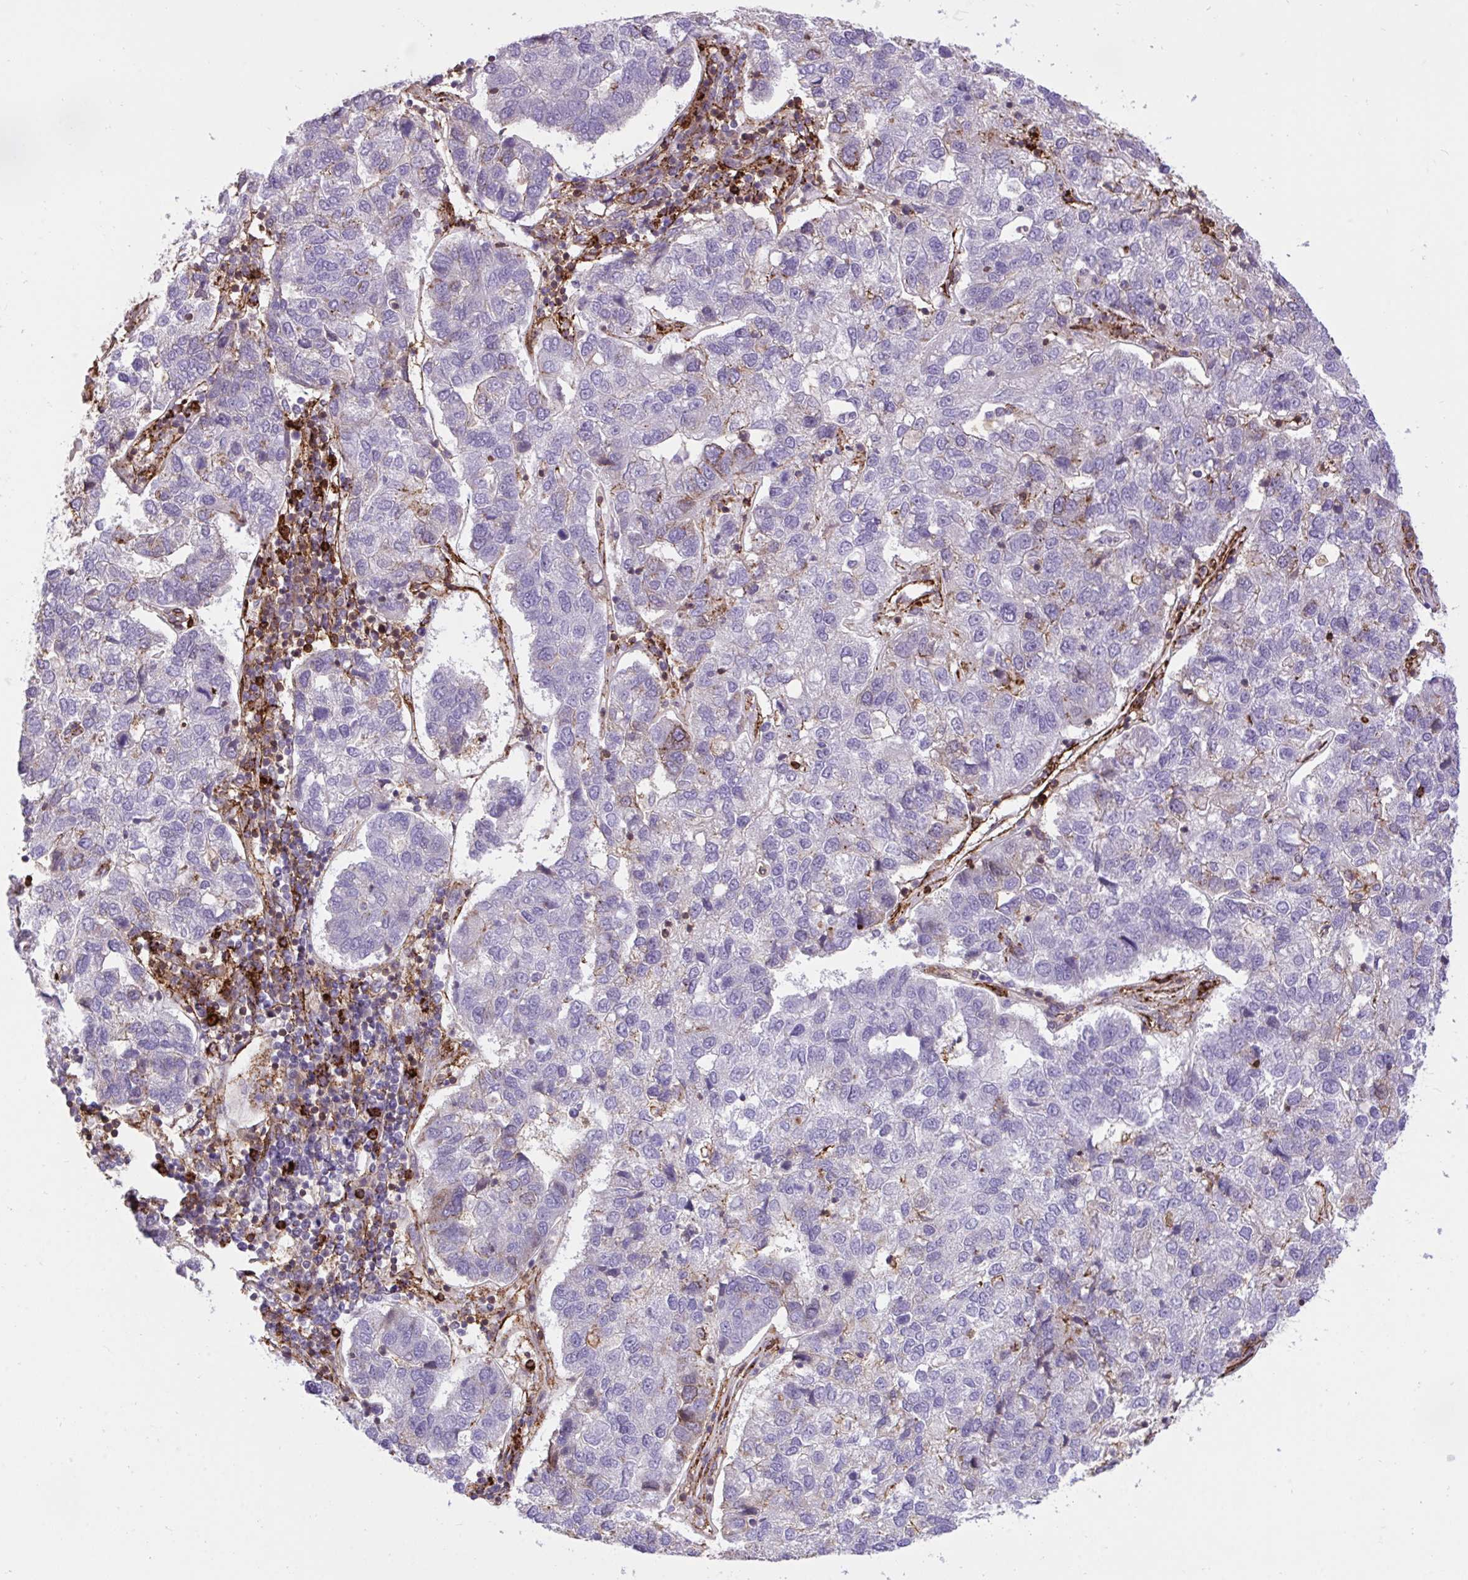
{"staining": {"intensity": "weak", "quantity": "<25%", "location": "cytoplasmic/membranous"}, "tissue": "pancreatic cancer", "cell_type": "Tumor cells", "image_type": "cancer", "snomed": [{"axis": "morphology", "description": "Adenocarcinoma, NOS"}, {"axis": "topography", "description": "Pancreas"}], "caption": "Tumor cells are negative for brown protein staining in adenocarcinoma (pancreatic).", "gene": "ERI1", "patient": {"sex": "female", "age": 61}}